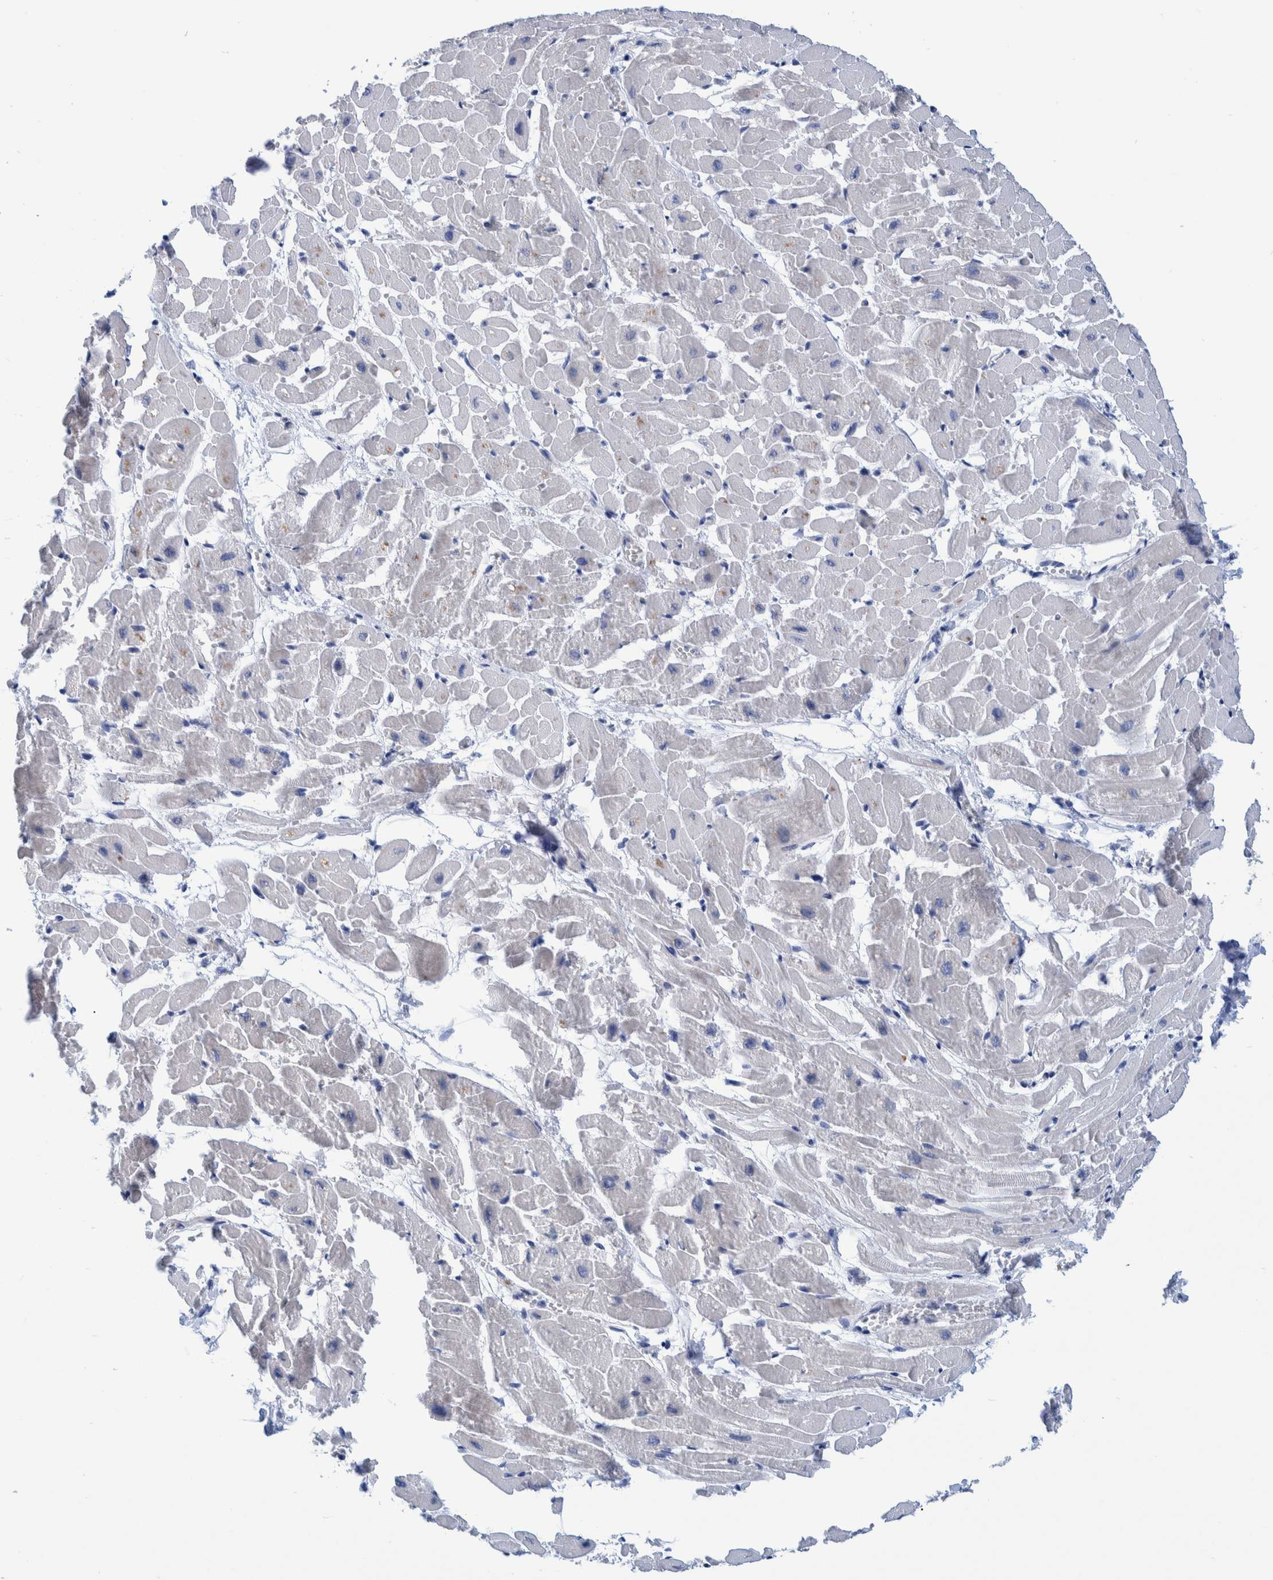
{"staining": {"intensity": "moderate", "quantity": "<25%", "location": "cytoplasmic/membranous"}, "tissue": "heart muscle", "cell_type": "Cardiomyocytes", "image_type": "normal", "snomed": [{"axis": "morphology", "description": "Normal tissue, NOS"}, {"axis": "topography", "description": "Heart"}], "caption": "Immunohistochemistry (IHC) (DAB (3,3'-diaminobenzidine)) staining of unremarkable heart muscle displays moderate cytoplasmic/membranous protein staining in approximately <25% of cardiomyocytes.", "gene": "MKS1", "patient": {"sex": "male", "age": 45}}